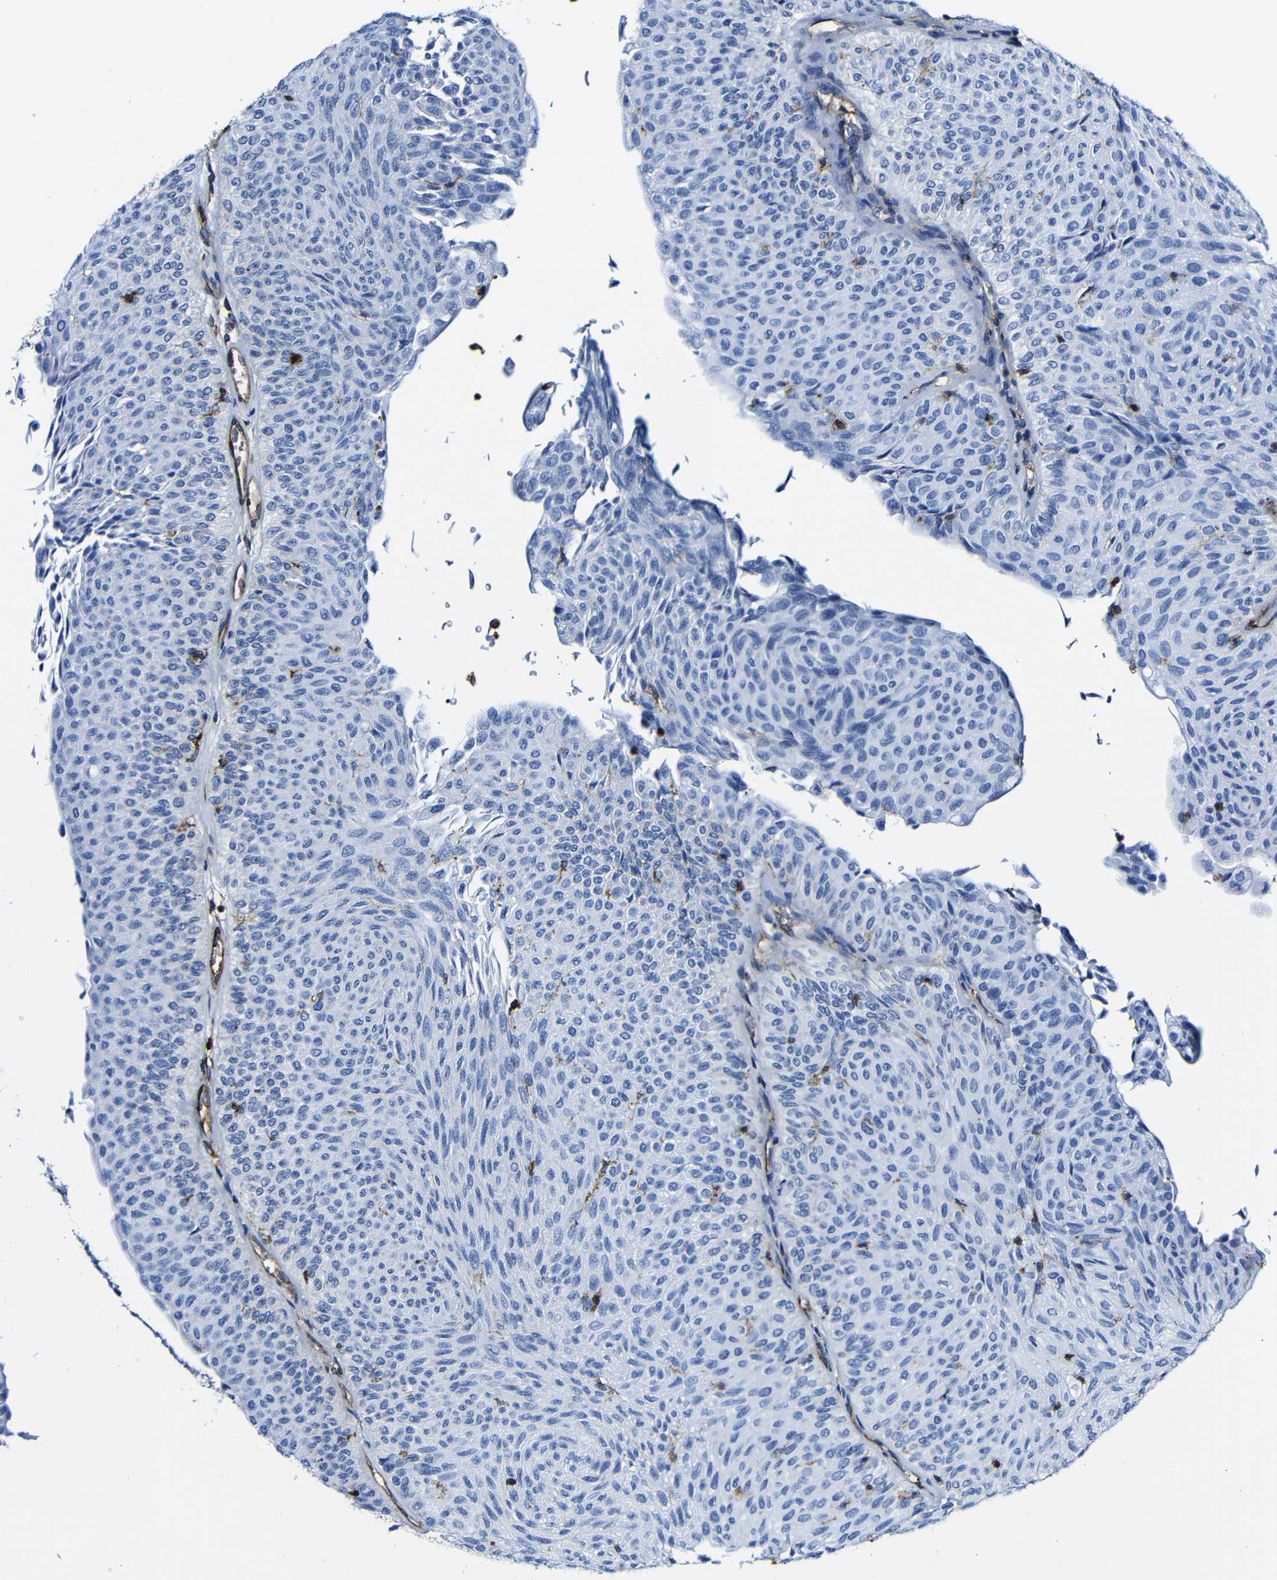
{"staining": {"intensity": "negative", "quantity": "none", "location": "none"}, "tissue": "urothelial cancer", "cell_type": "Tumor cells", "image_type": "cancer", "snomed": [{"axis": "morphology", "description": "Urothelial carcinoma, Low grade"}, {"axis": "topography", "description": "Urinary bladder"}], "caption": "High magnification brightfield microscopy of urothelial cancer stained with DAB (3,3'-diaminobenzidine) (brown) and counterstained with hematoxylin (blue): tumor cells show no significant expression. (DAB IHC with hematoxylin counter stain).", "gene": "MSN", "patient": {"sex": "male", "age": 78}}